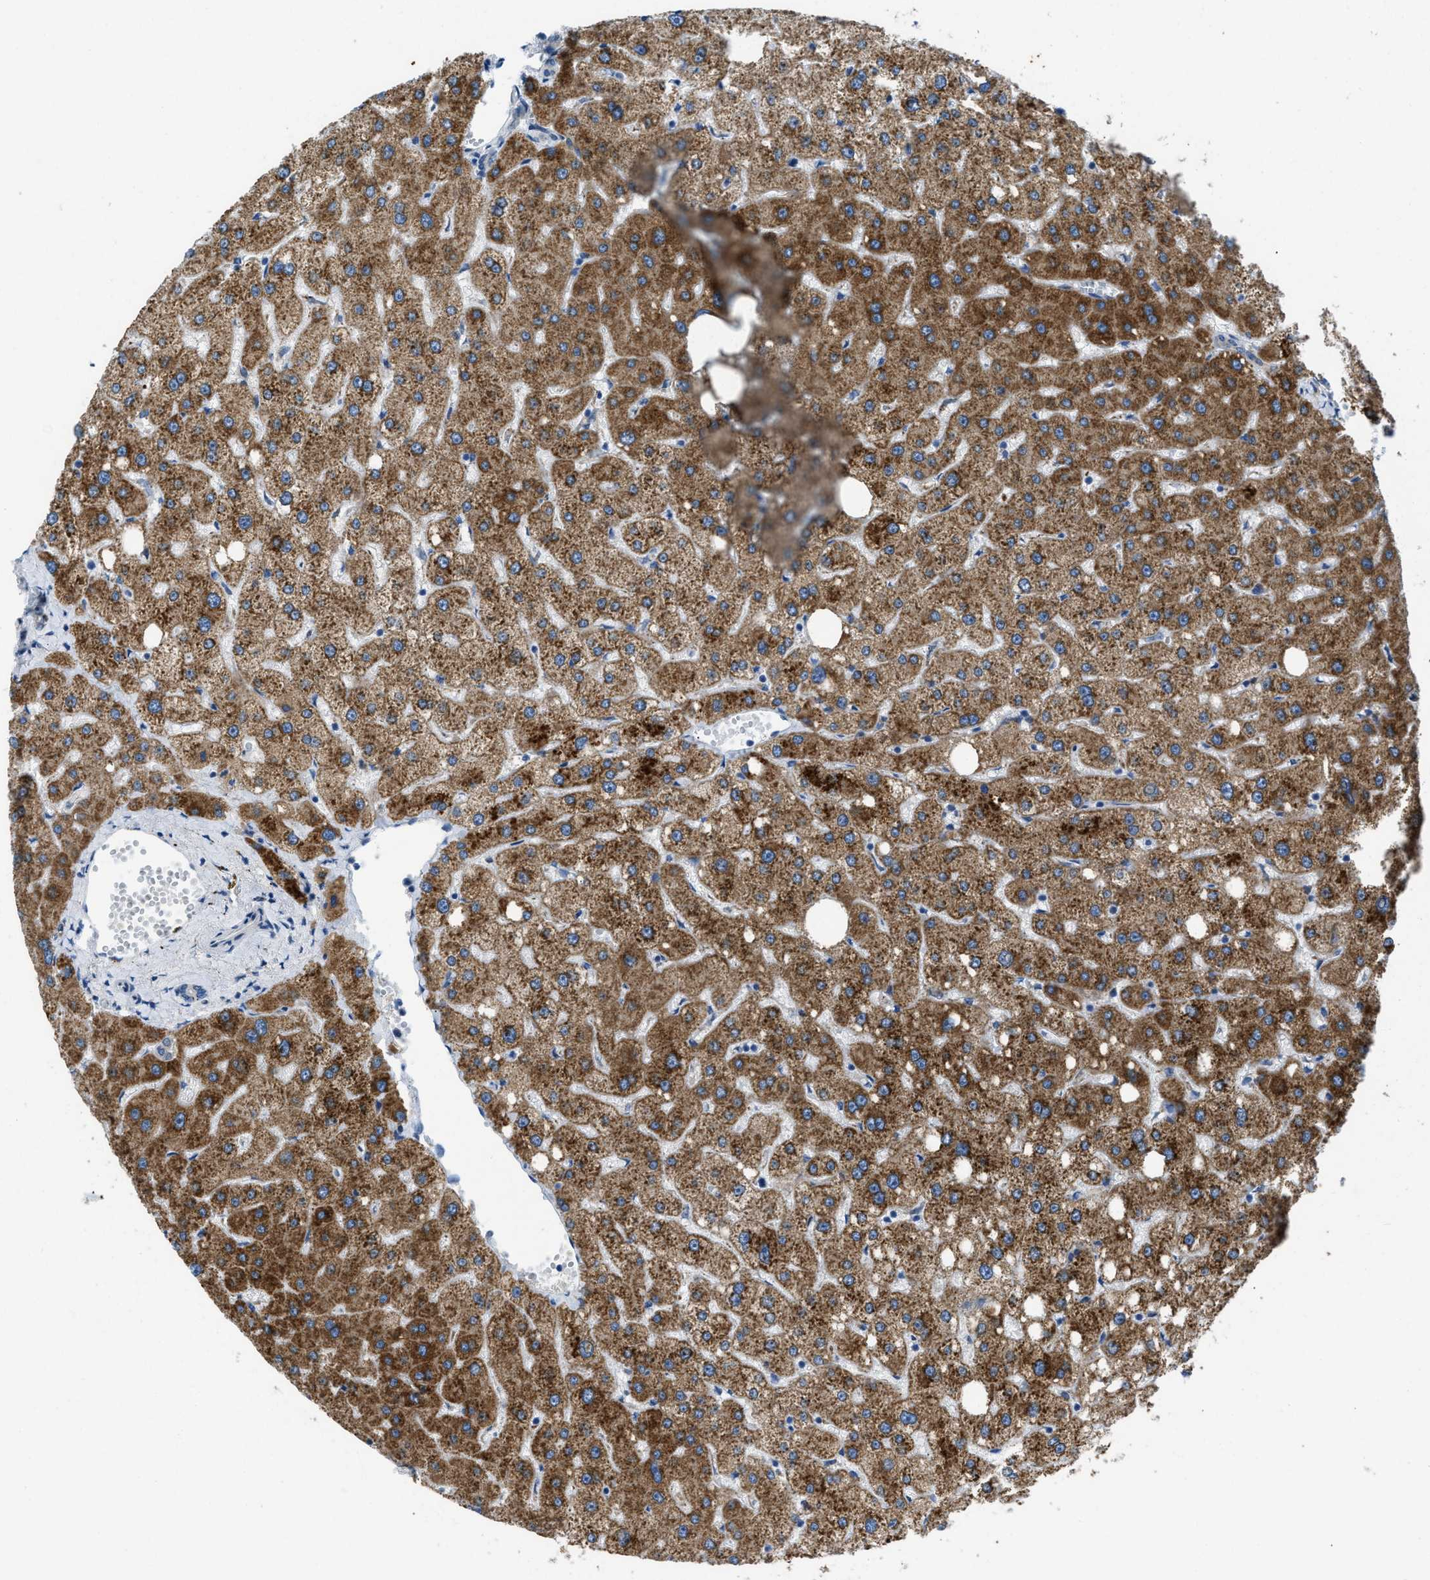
{"staining": {"intensity": "weak", "quantity": "25%-75%", "location": "cytoplasmic/membranous"}, "tissue": "liver", "cell_type": "Cholangiocytes", "image_type": "normal", "snomed": [{"axis": "morphology", "description": "Normal tissue, NOS"}, {"axis": "topography", "description": "Liver"}], "caption": "Liver stained with DAB immunohistochemistry shows low levels of weak cytoplasmic/membranous positivity in approximately 25%-75% of cholangiocytes. The protein of interest is shown in brown color, while the nuclei are stained blue.", "gene": "GGCX", "patient": {"sex": "male", "age": 73}}